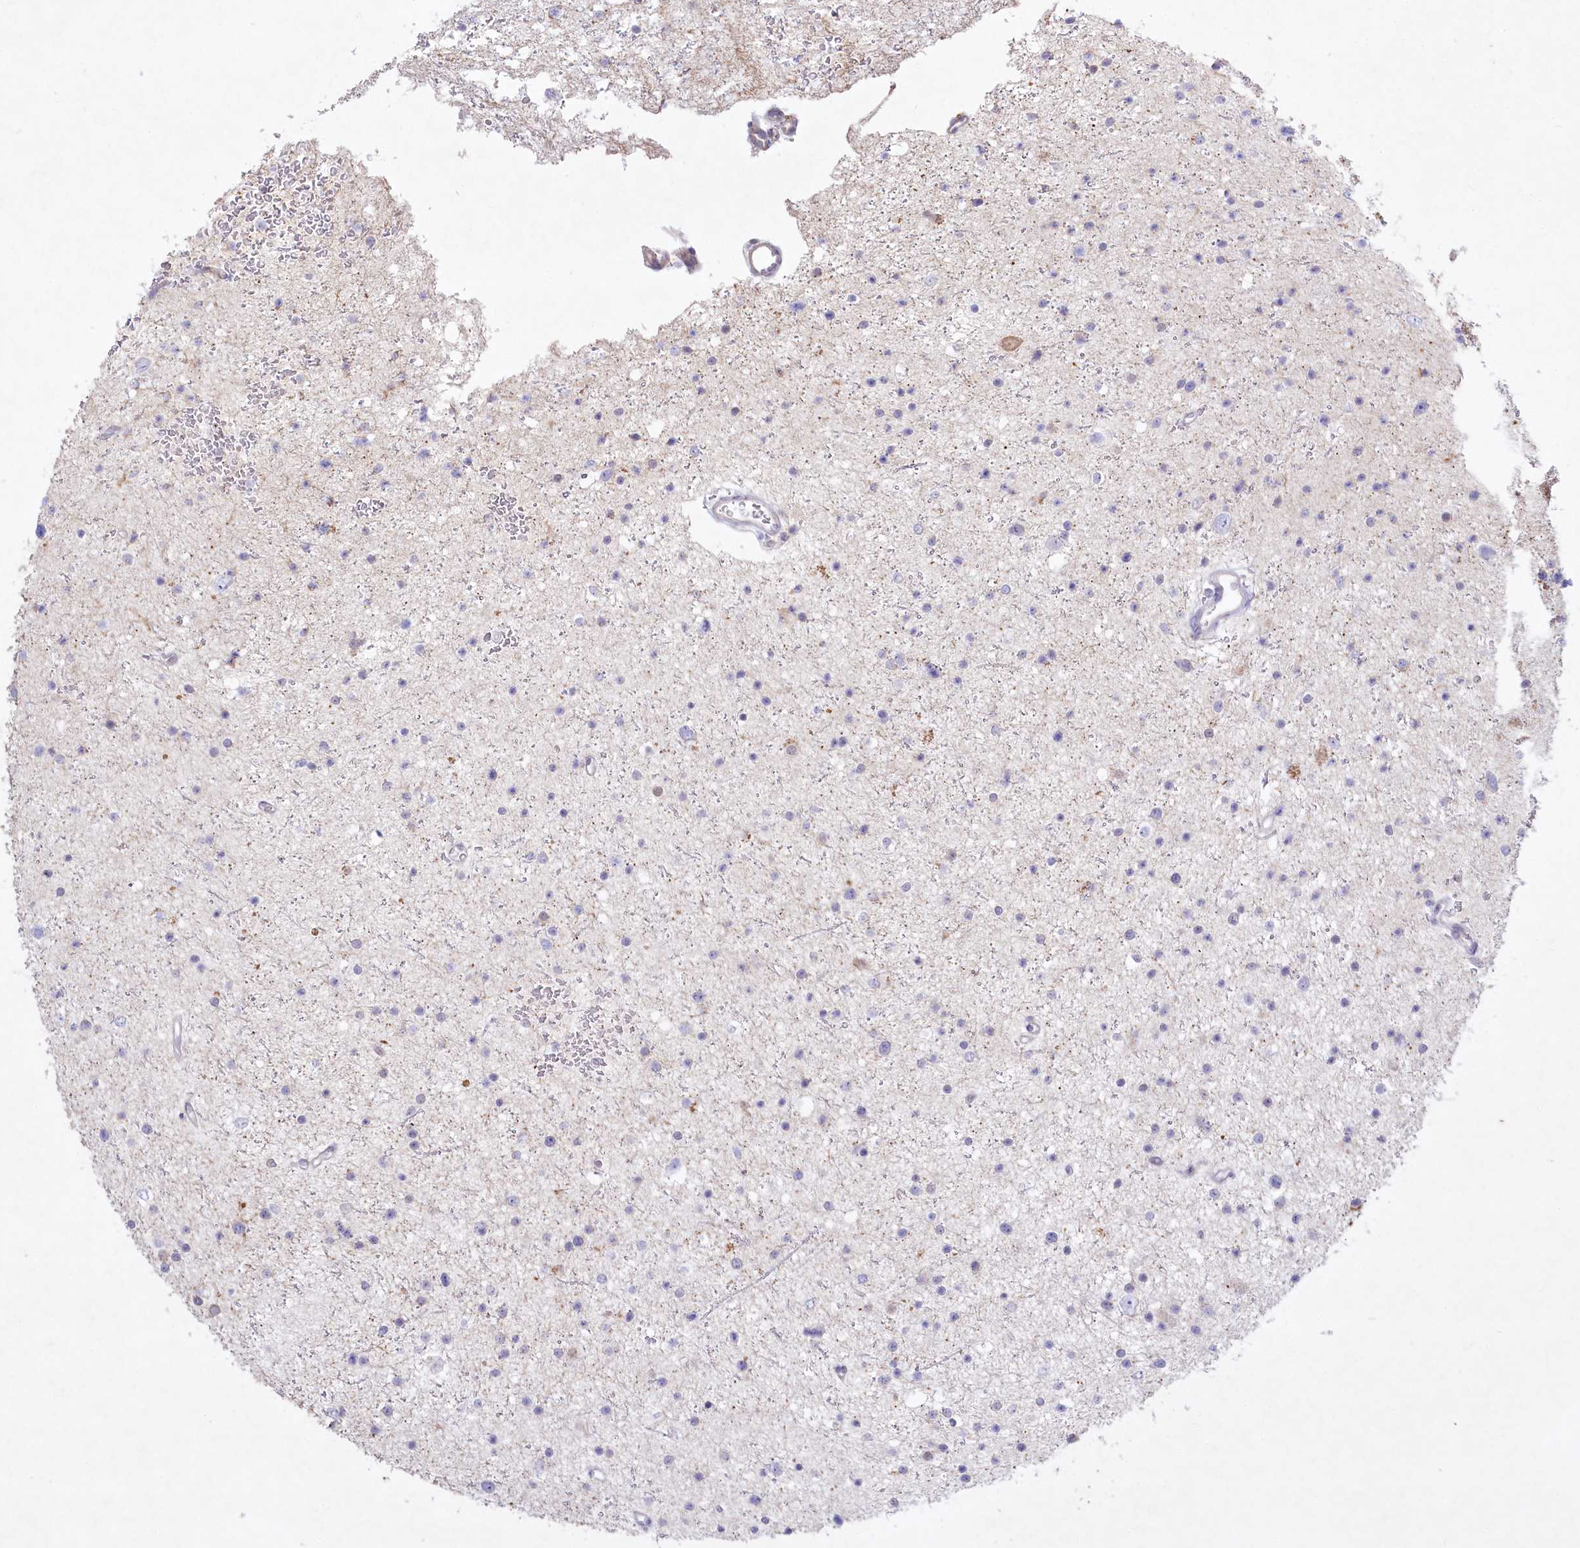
{"staining": {"intensity": "negative", "quantity": "none", "location": "none"}, "tissue": "glioma", "cell_type": "Tumor cells", "image_type": "cancer", "snomed": [{"axis": "morphology", "description": "Glioma, malignant, Low grade"}, {"axis": "topography", "description": "Brain"}], "caption": "Immunohistochemical staining of low-grade glioma (malignant) exhibits no significant positivity in tumor cells.", "gene": "ABITRAM", "patient": {"sex": "female", "age": 37}}